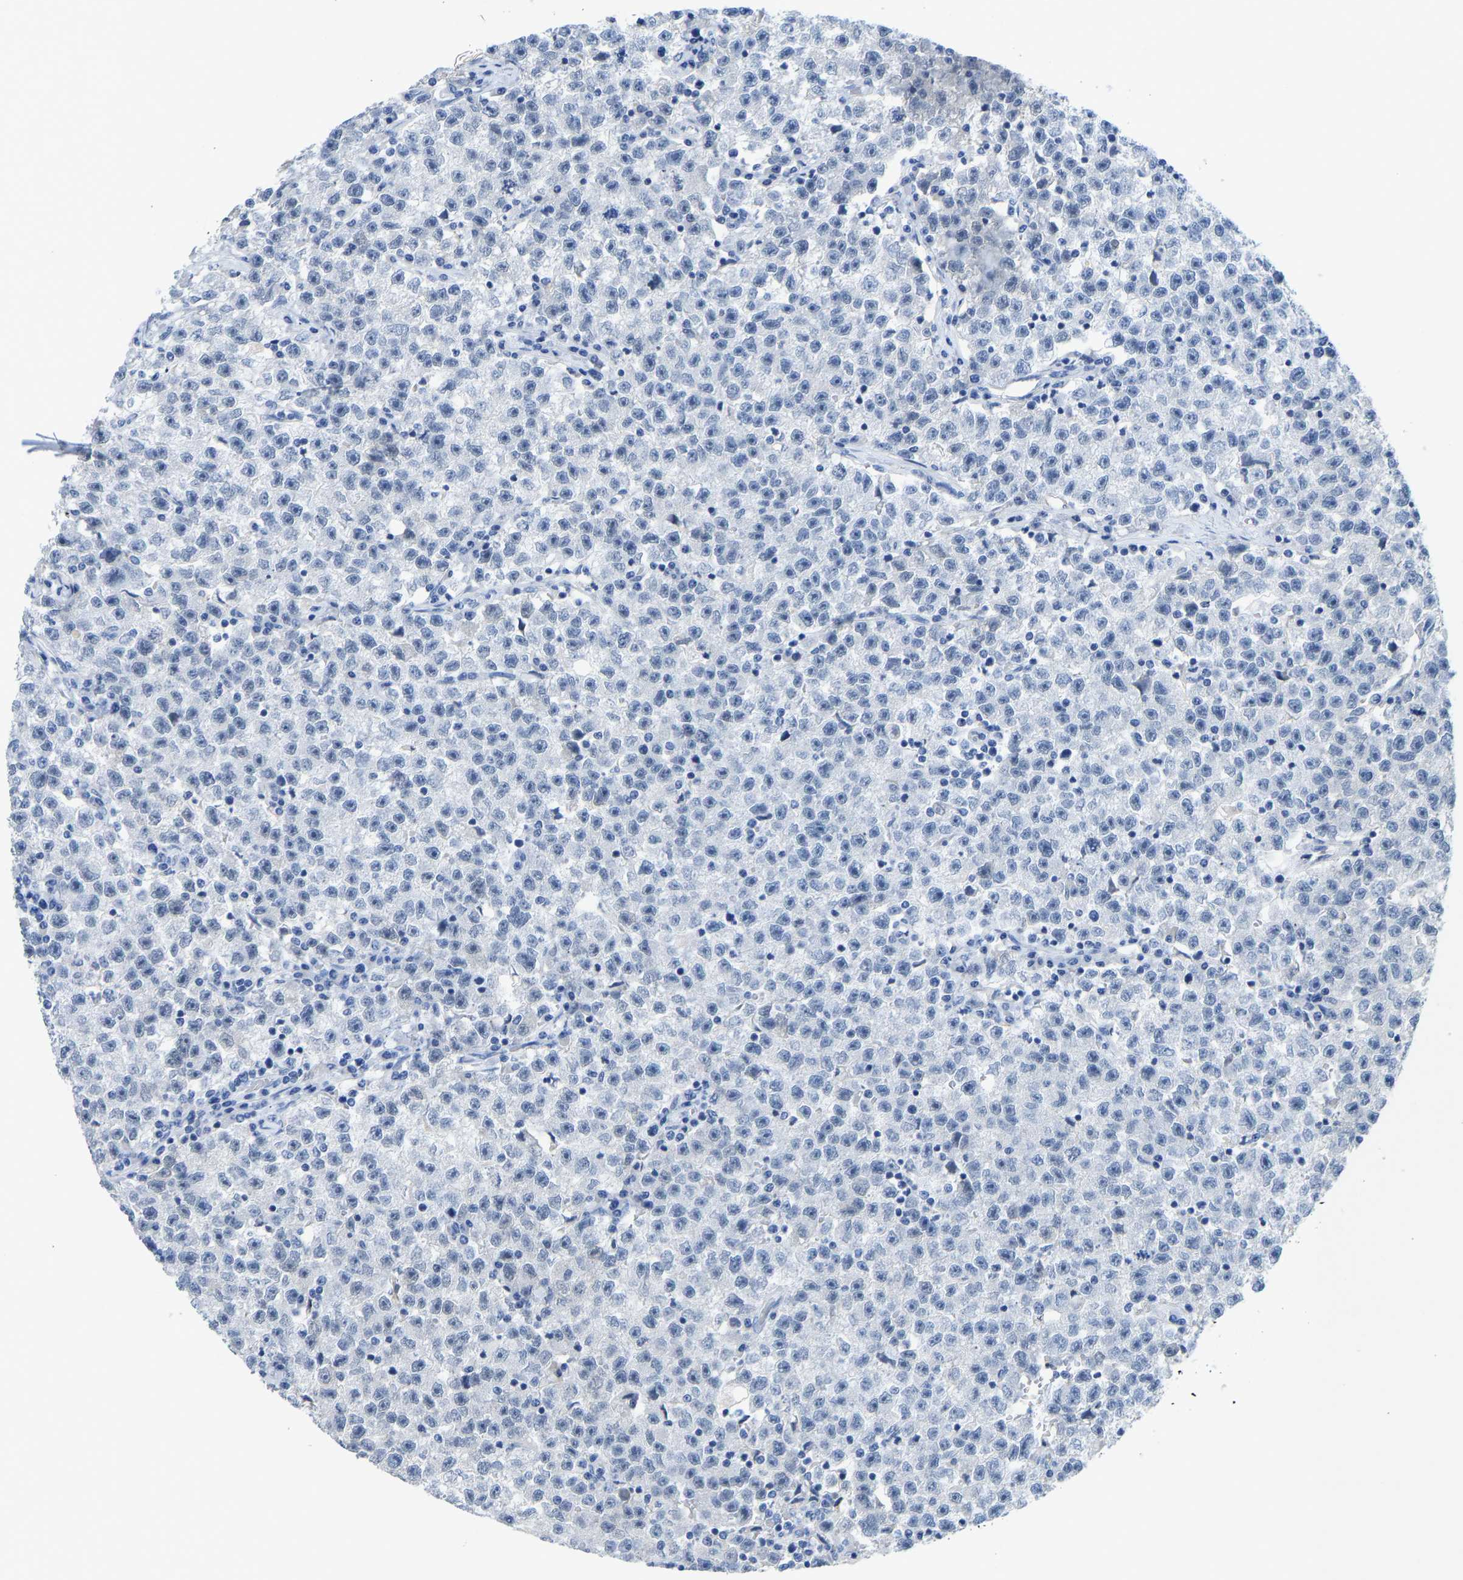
{"staining": {"intensity": "negative", "quantity": "none", "location": "none"}, "tissue": "testis cancer", "cell_type": "Tumor cells", "image_type": "cancer", "snomed": [{"axis": "morphology", "description": "Seminoma, NOS"}, {"axis": "topography", "description": "Testis"}], "caption": "High magnification brightfield microscopy of testis cancer (seminoma) stained with DAB (brown) and counterstained with hematoxylin (blue): tumor cells show no significant positivity. Brightfield microscopy of immunohistochemistry (IHC) stained with DAB (3,3'-diaminobenzidine) (brown) and hematoxylin (blue), captured at high magnification.", "gene": "TXNDC2", "patient": {"sex": "male", "age": 22}}